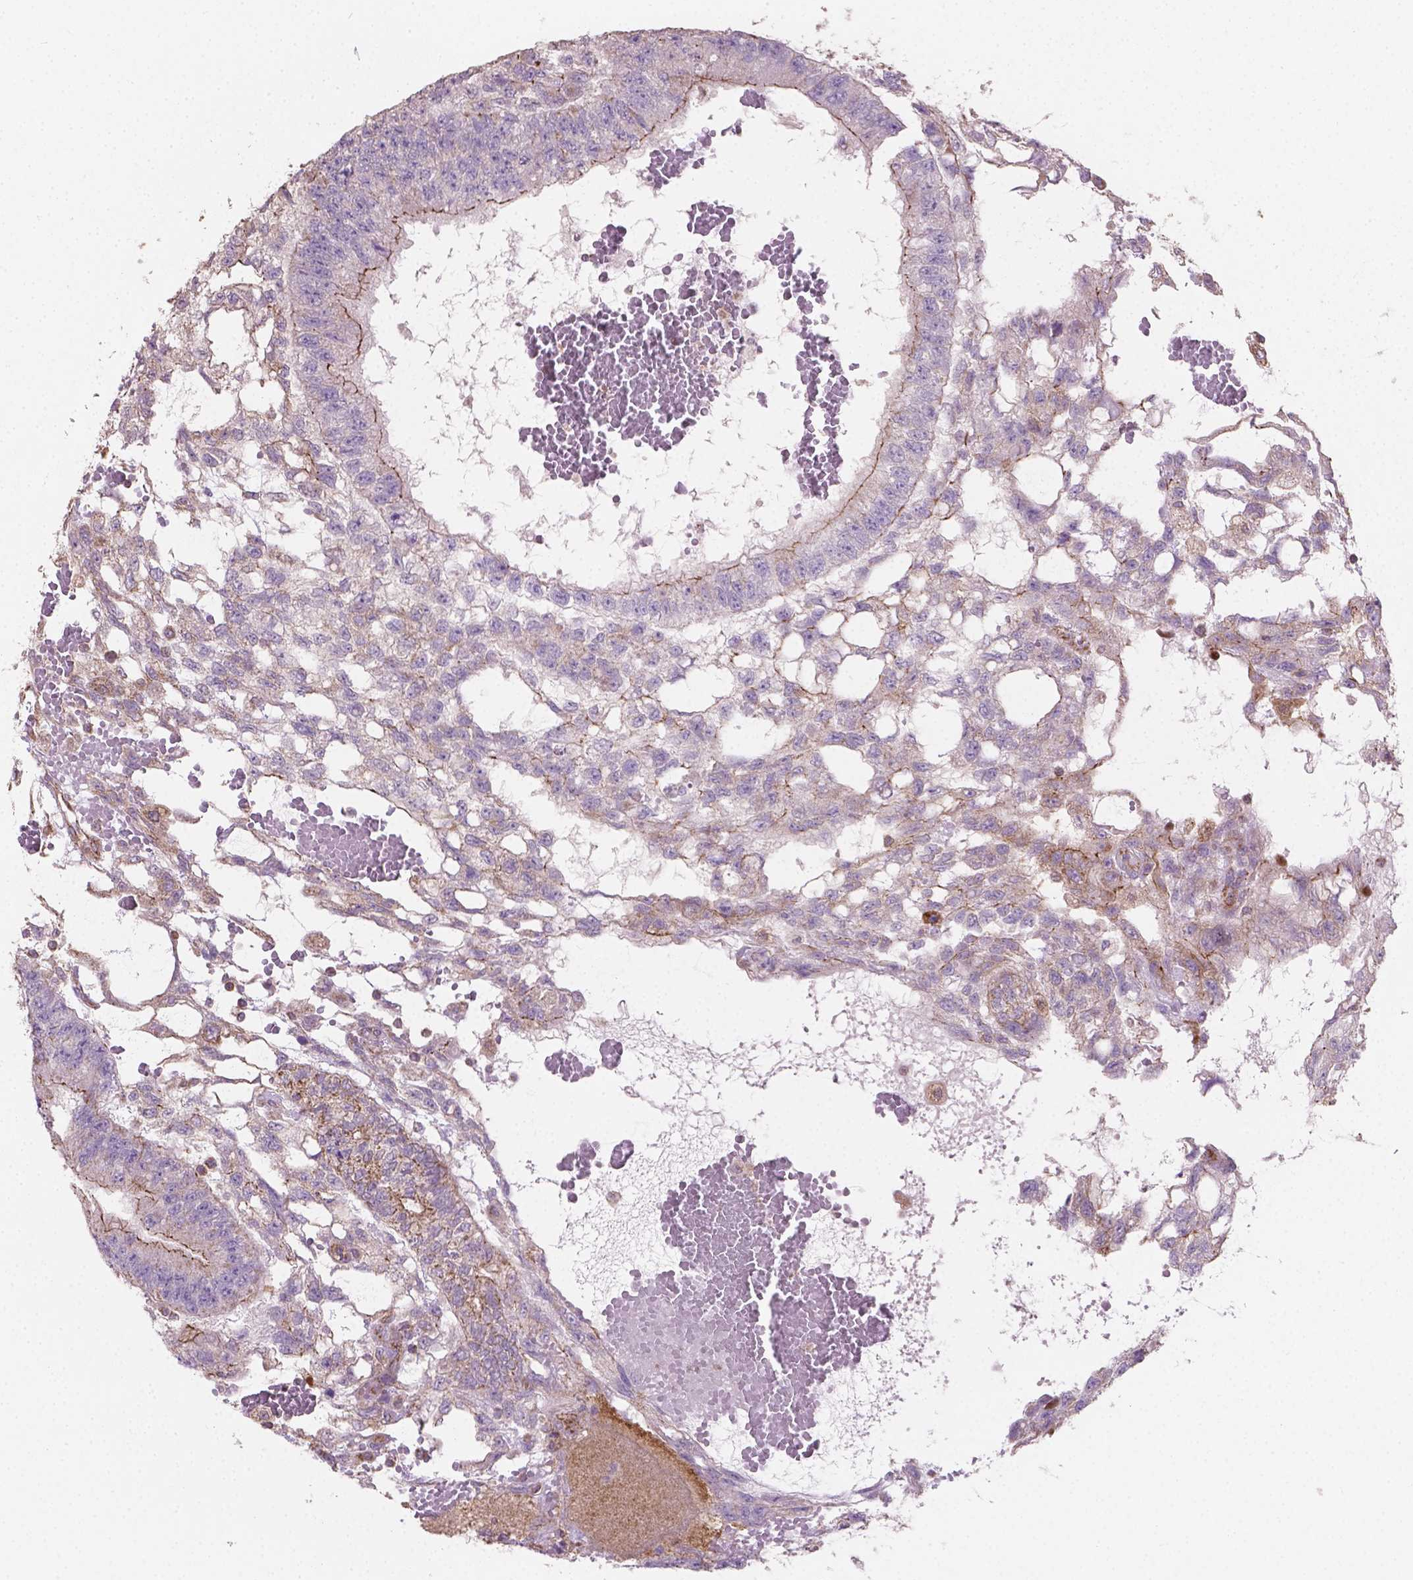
{"staining": {"intensity": "negative", "quantity": "none", "location": "none"}, "tissue": "testis cancer", "cell_type": "Tumor cells", "image_type": "cancer", "snomed": [{"axis": "morphology", "description": "Carcinoma, Embryonal, NOS"}, {"axis": "topography", "description": "Testis"}], "caption": "Immunohistochemistry (IHC) image of testis cancer (embryonal carcinoma) stained for a protein (brown), which reveals no expression in tumor cells.", "gene": "TCAF1", "patient": {"sex": "male", "age": 32}}